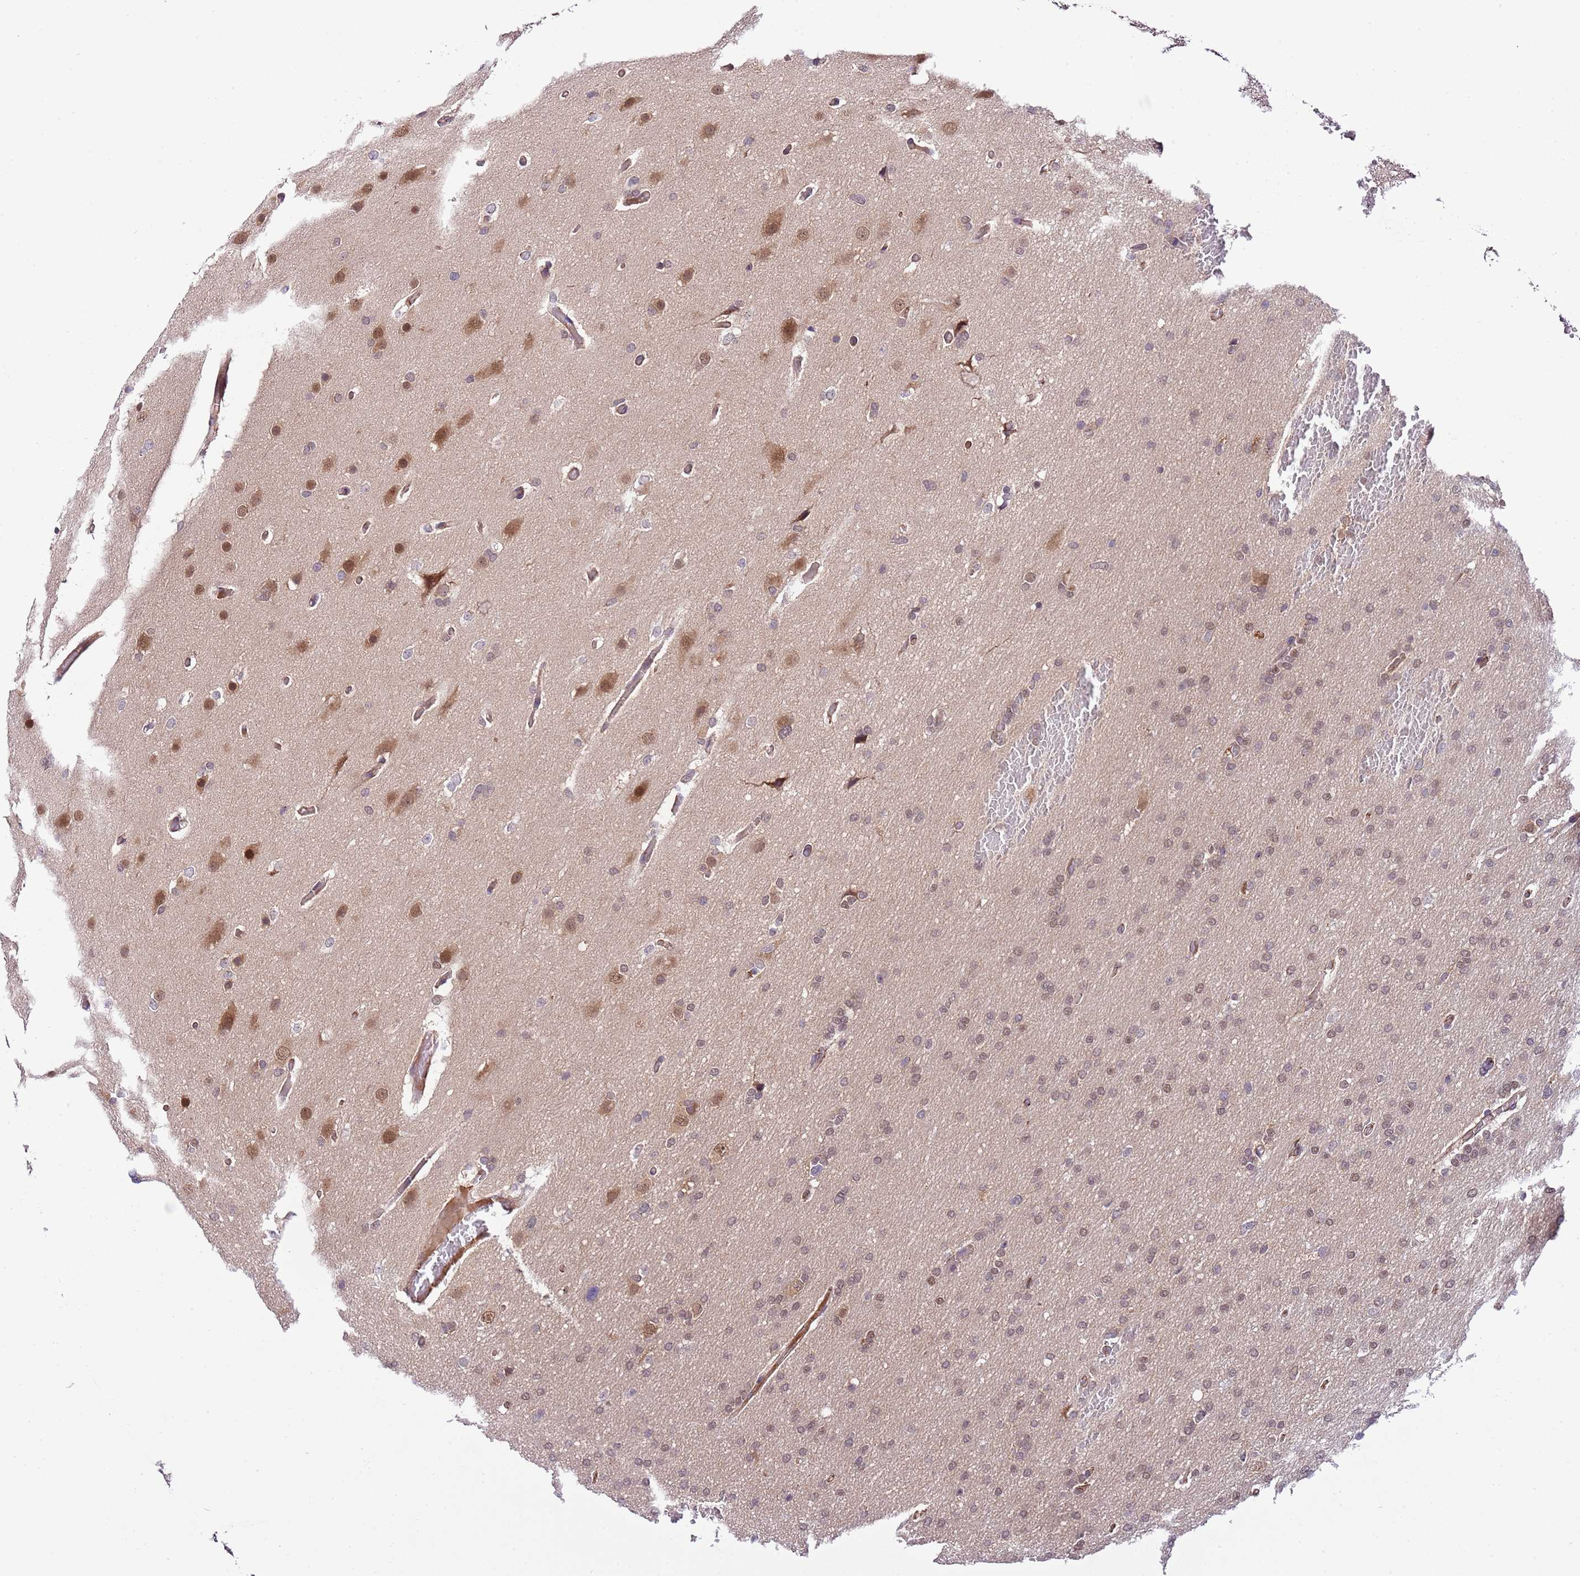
{"staining": {"intensity": "weak", "quantity": "<25%", "location": "nuclear"}, "tissue": "glioma", "cell_type": "Tumor cells", "image_type": "cancer", "snomed": [{"axis": "morphology", "description": "Glioma, malignant, High grade"}, {"axis": "topography", "description": "Cerebral cortex"}], "caption": "An immunohistochemistry photomicrograph of high-grade glioma (malignant) is shown. There is no staining in tumor cells of high-grade glioma (malignant). (Stains: DAB (3,3'-diaminobenzidine) immunohistochemistry with hematoxylin counter stain, Microscopy: brightfield microscopy at high magnification).", "gene": "DONSON", "patient": {"sex": "female", "age": 36}}